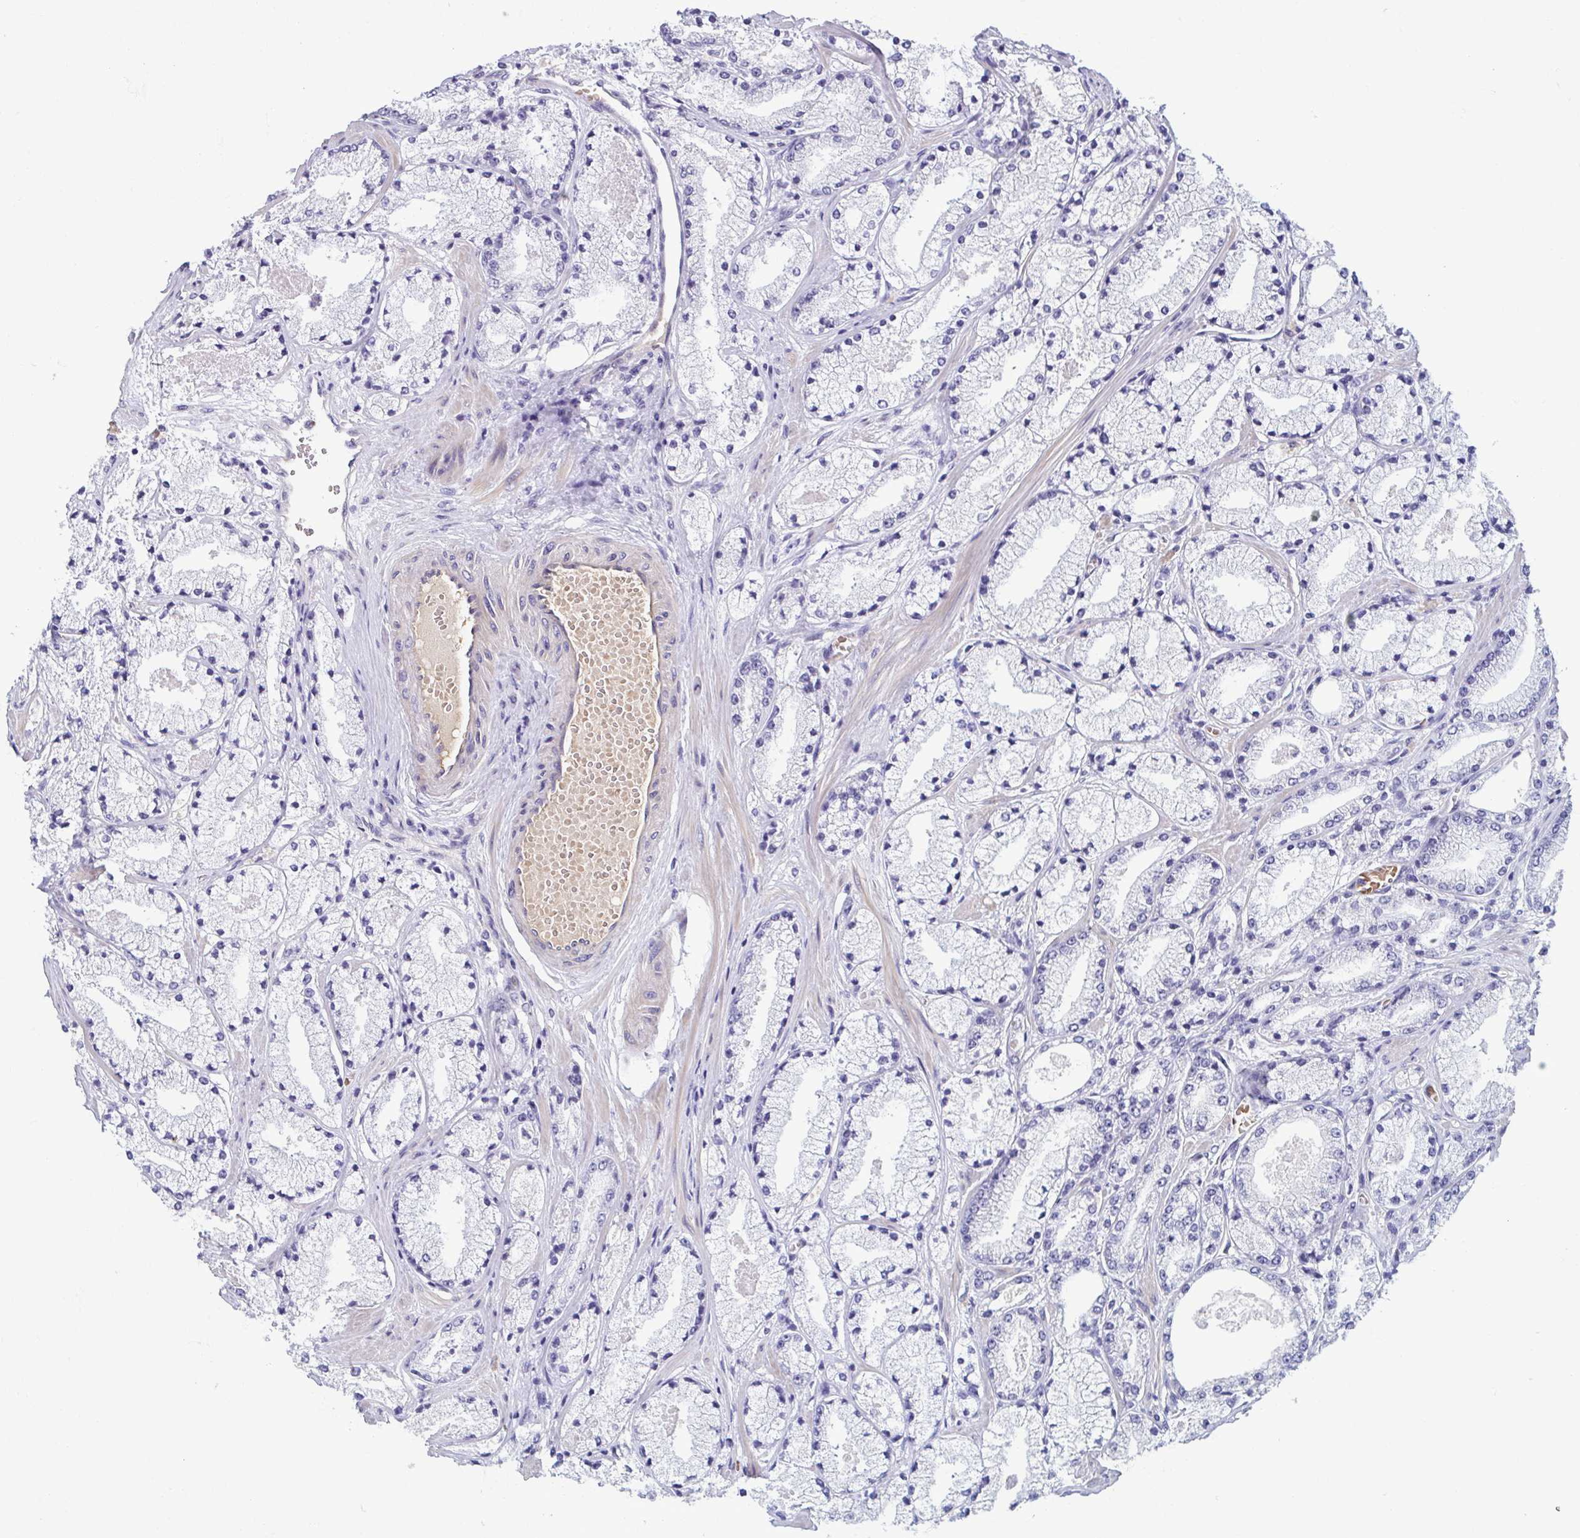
{"staining": {"intensity": "negative", "quantity": "none", "location": "none"}, "tissue": "prostate cancer", "cell_type": "Tumor cells", "image_type": "cancer", "snomed": [{"axis": "morphology", "description": "Adenocarcinoma, High grade"}, {"axis": "topography", "description": "Prostate"}], "caption": "Immunohistochemistry (IHC) micrograph of neoplastic tissue: prostate high-grade adenocarcinoma stained with DAB (3,3'-diaminobenzidine) displays no significant protein expression in tumor cells.", "gene": "MORC4", "patient": {"sex": "male", "age": 63}}